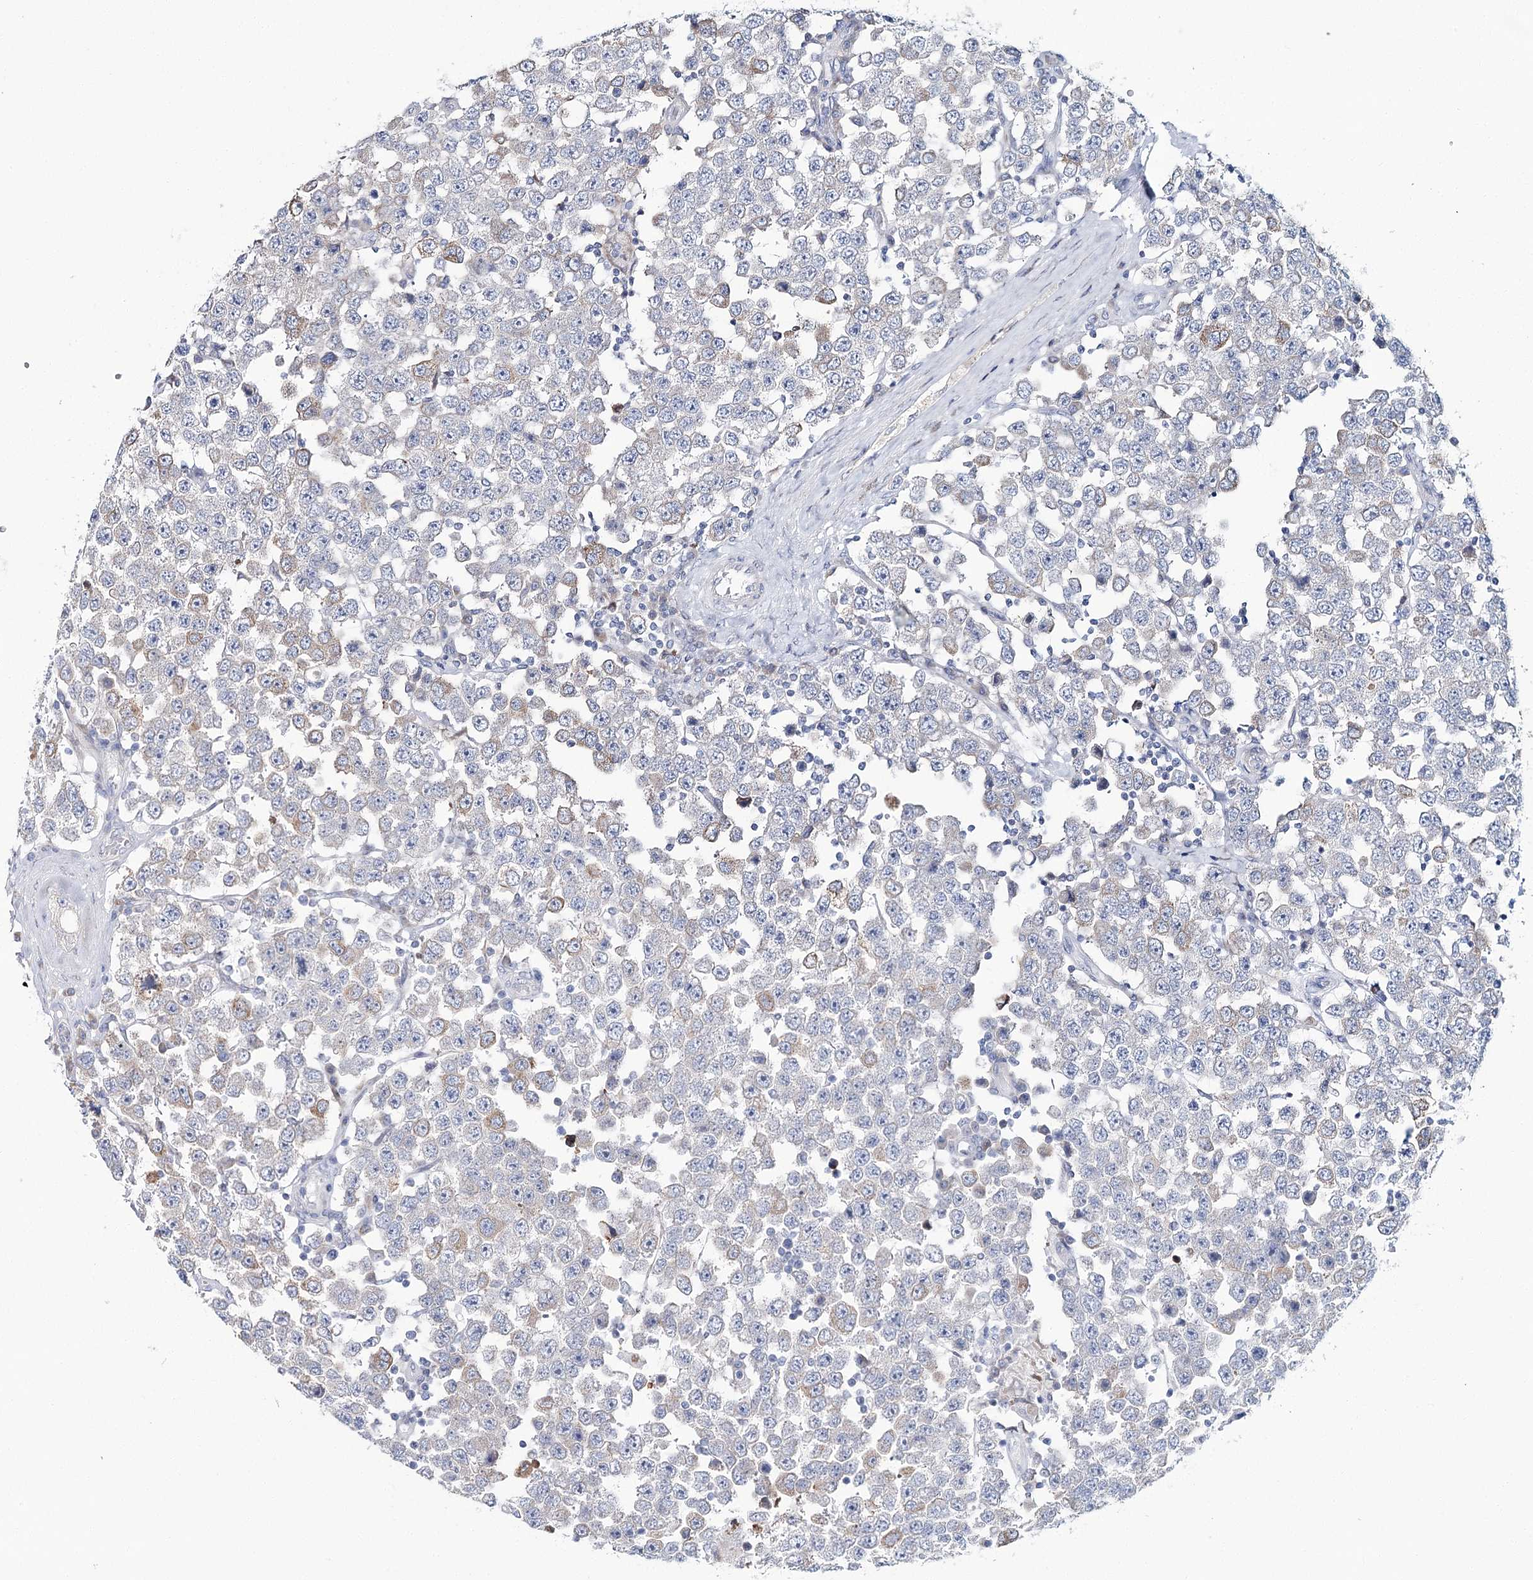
{"staining": {"intensity": "weak", "quantity": "<25%", "location": "cytoplasmic/membranous"}, "tissue": "testis cancer", "cell_type": "Tumor cells", "image_type": "cancer", "snomed": [{"axis": "morphology", "description": "Seminoma, NOS"}, {"axis": "topography", "description": "Testis"}], "caption": "The immunohistochemistry (IHC) image has no significant staining in tumor cells of seminoma (testis) tissue. (IHC, brightfield microscopy, high magnification).", "gene": "CPLANE1", "patient": {"sex": "male", "age": 28}}